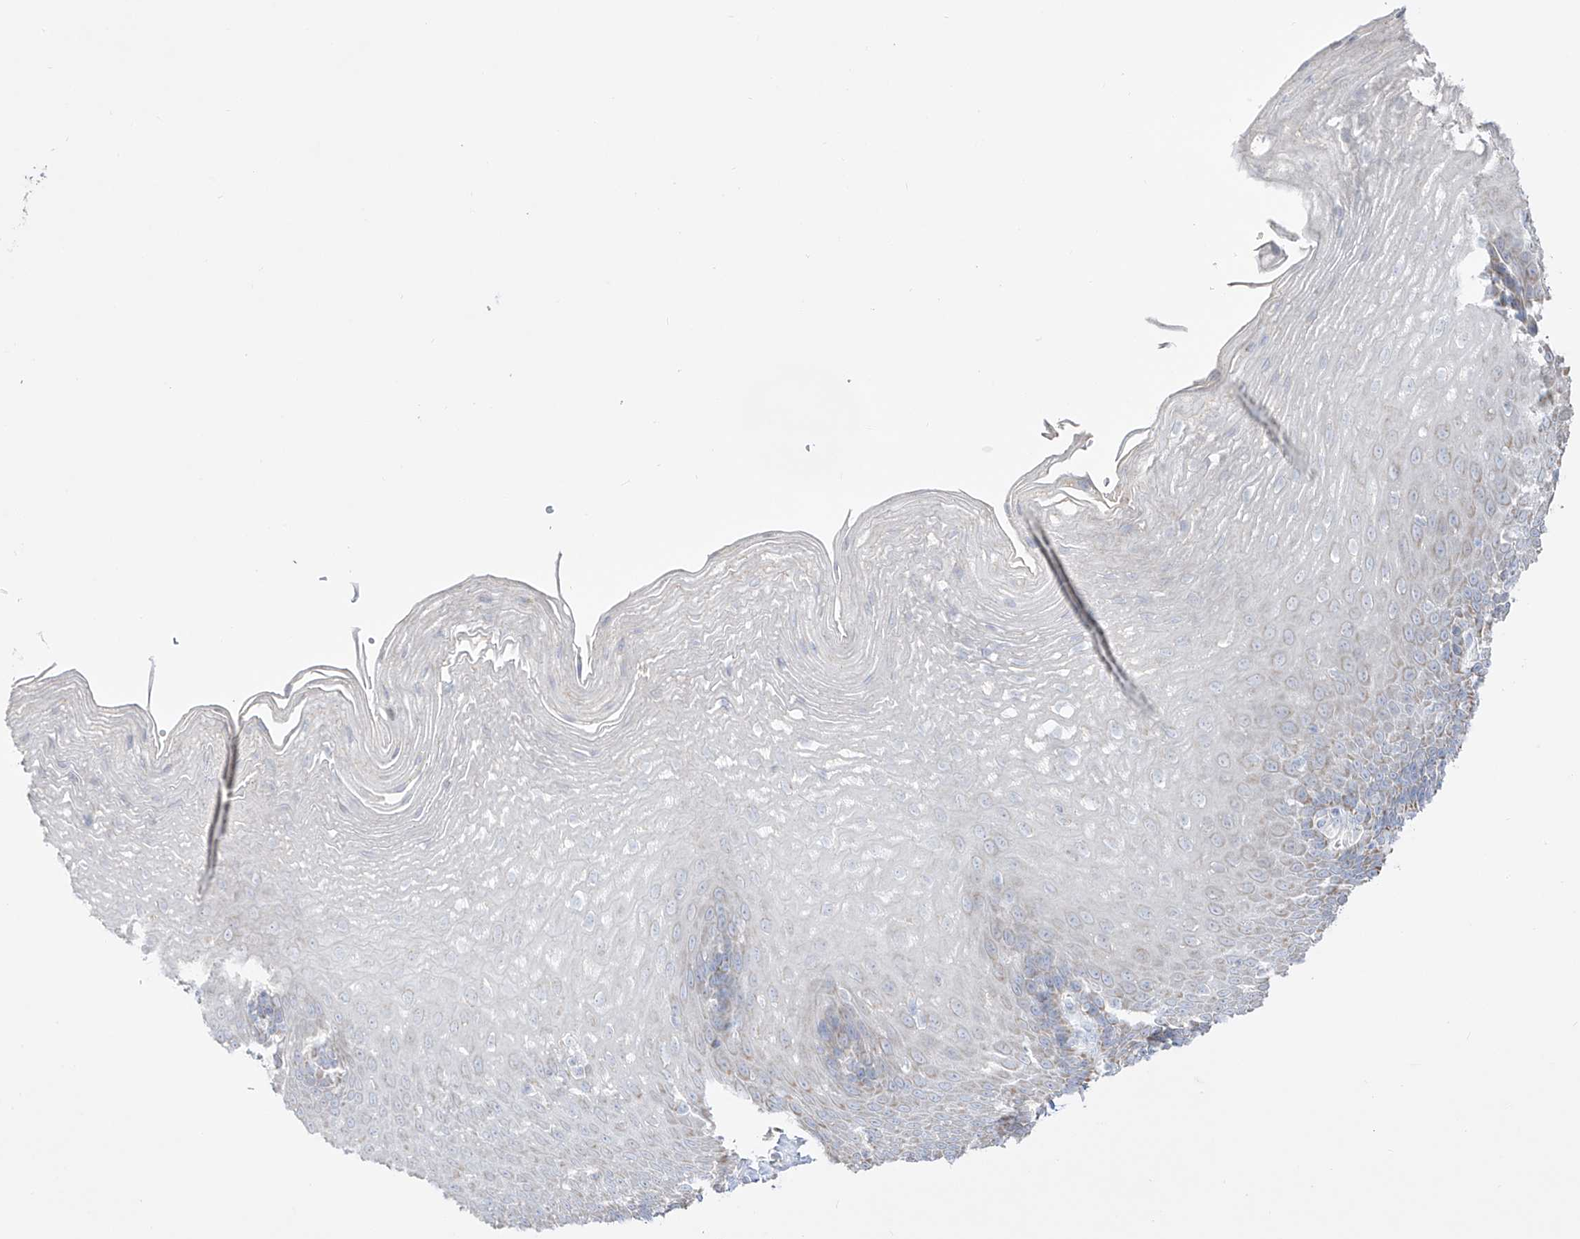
{"staining": {"intensity": "weak", "quantity": "<25%", "location": "cytoplasmic/membranous"}, "tissue": "esophagus", "cell_type": "Squamous epithelial cells", "image_type": "normal", "snomed": [{"axis": "morphology", "description": "Normal tissue, NOS"}, {"axis": "topography", "description": "Esophagus"}], "caption": "A high-resolution photomicrograph shows immunohistochemistry (IHC) staining of normal esophagus, which demonstrates no significant expression in squamous epithelial cells. (Stains: DAB (3,3'-diaminobenzidine) IHC with hematoxylin counter stain, Microscopy: brightfield microscopy at high magnification).", "gene": "RCHY1", "patient": {"sex": "female", "age": 66}}